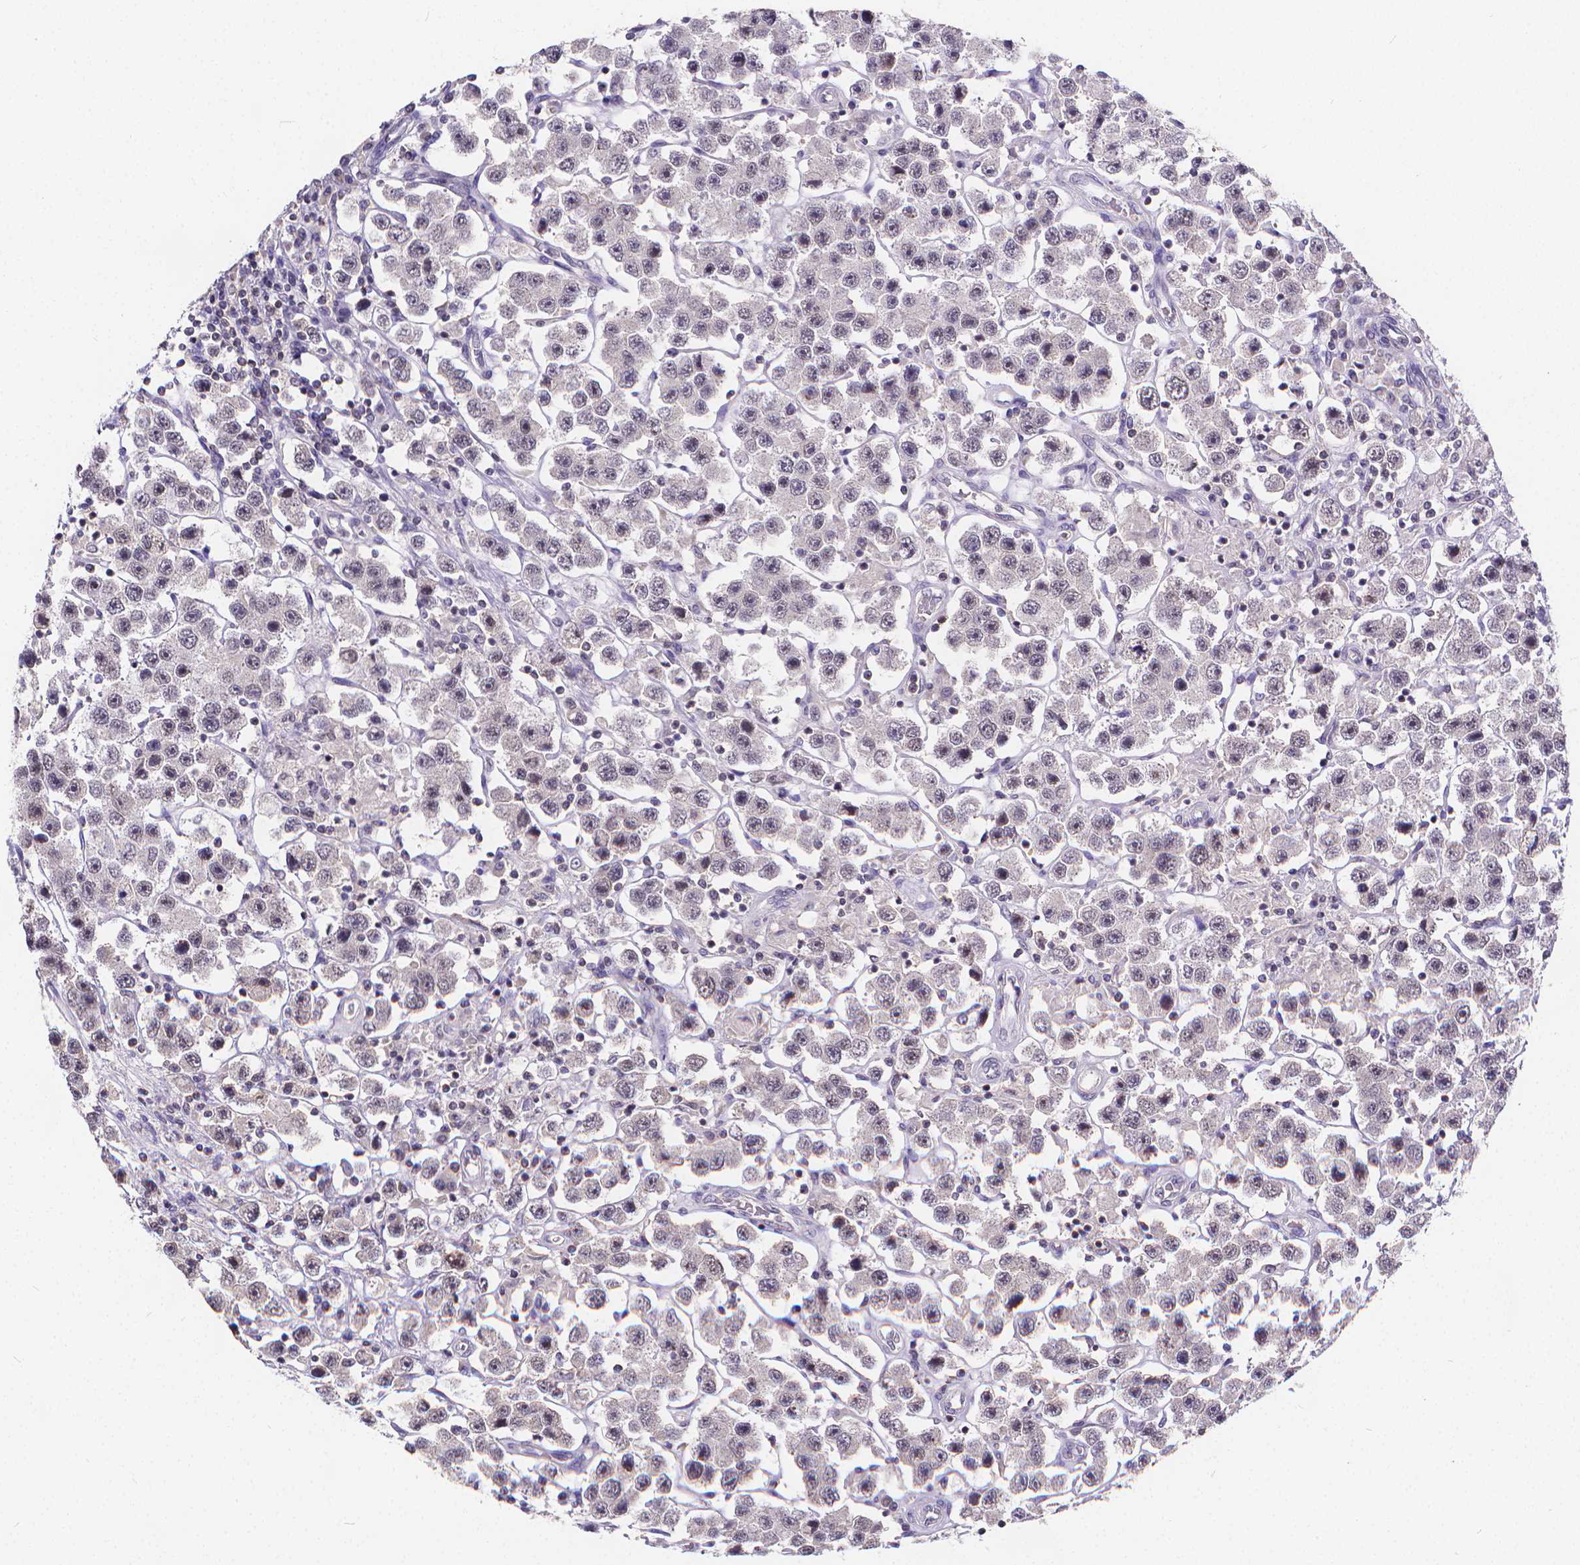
{"staining": {"intensity": "negative", "quantity": "none", "location": "none"}, "tissue": "testis cancer", "cell_type": "Tumor cells", "image_type": "cancer", "snomed": [{"axis": "morphology", "description": "Seminoma, NOS"}, {"axis": "topography", "description": "Testis"}], "caption": "Tumor cells are negative for protein expression in human testis seminoma.", "gene": "GLRB", "patient": {"sex": "male", "age": 45}}